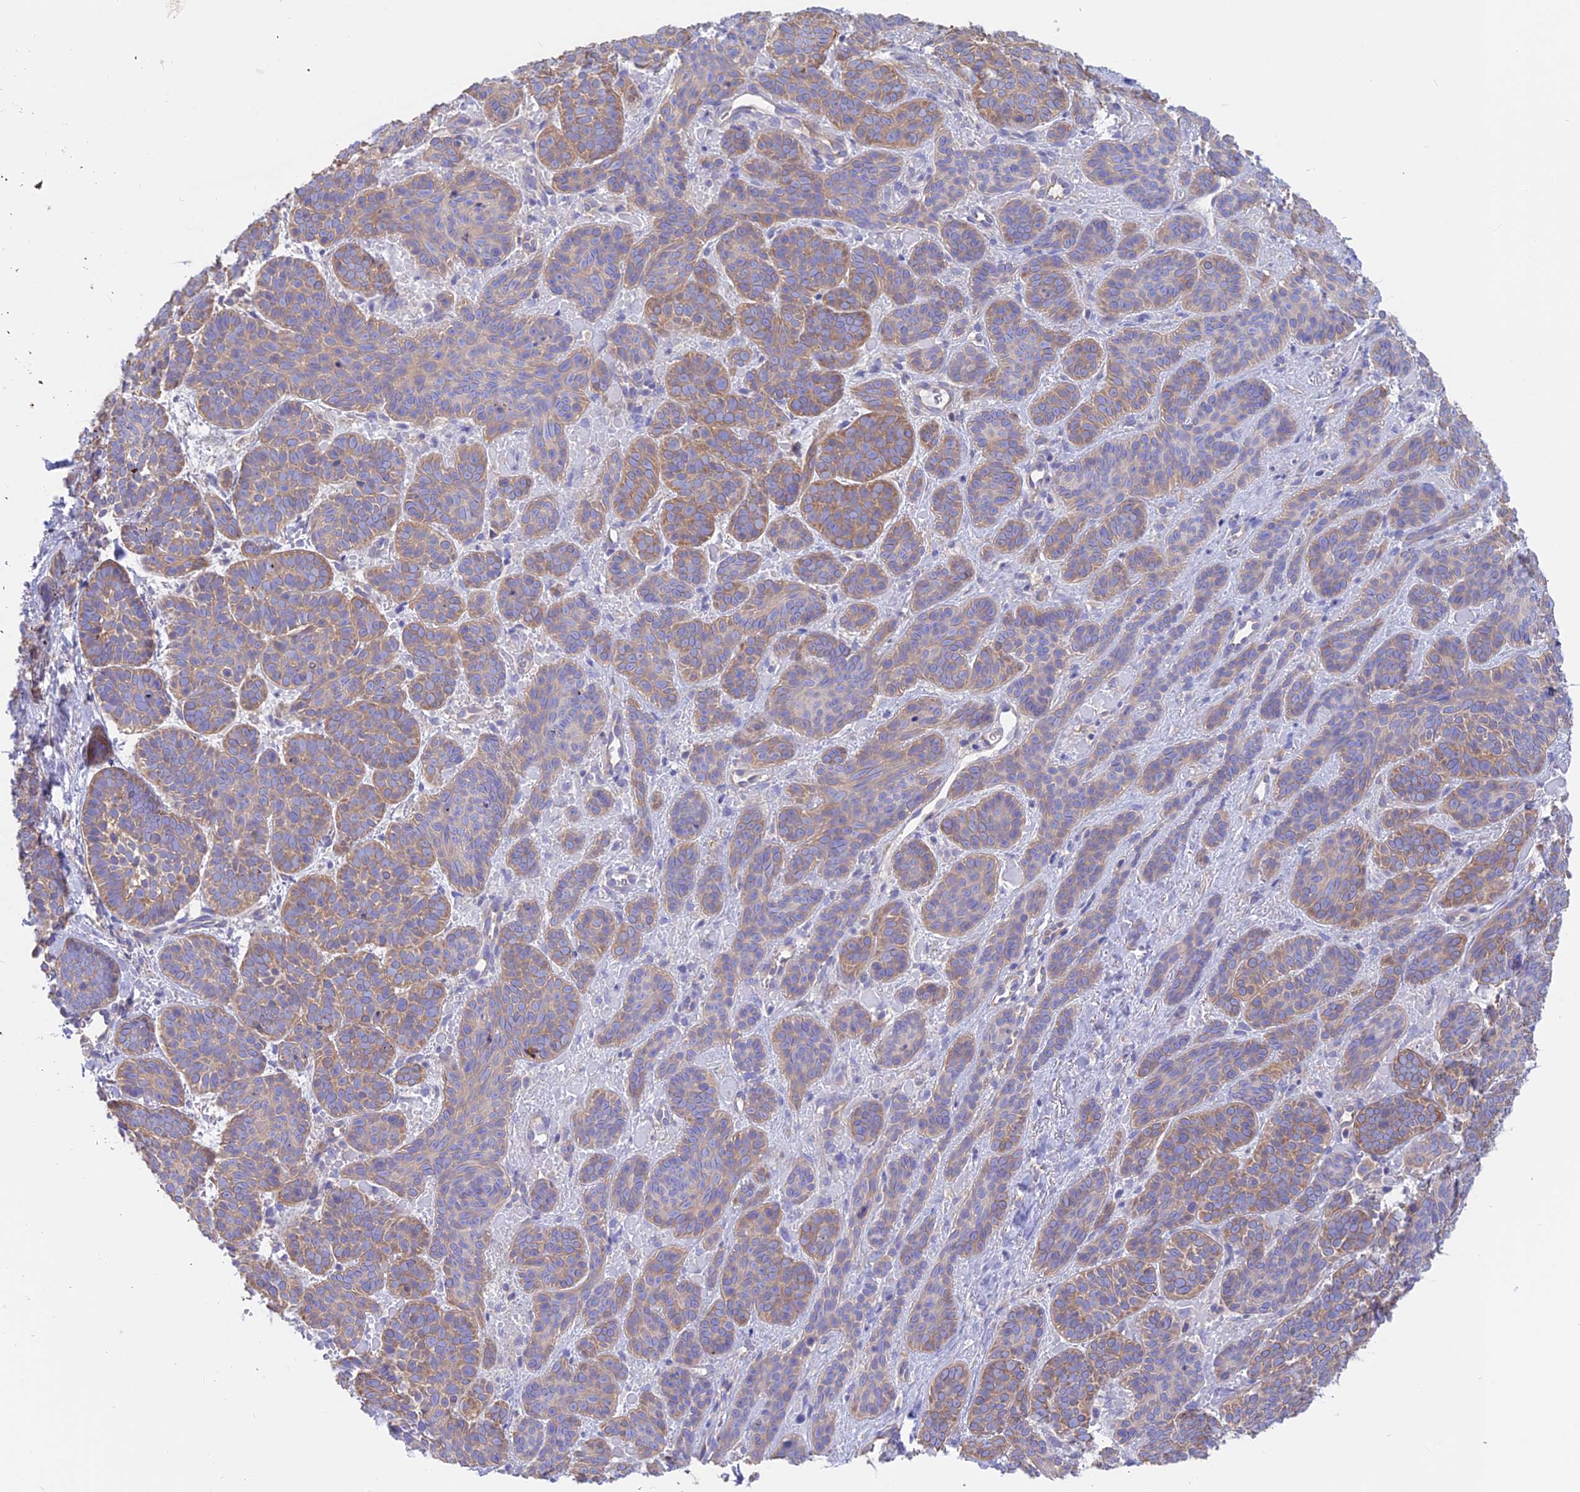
{"staining": {"intensity": "moderate", "quantity": "25%-75%", "location": "cytoplasmic/membranous"}, "tissue": "skin cancer", "cell_type": "Tumor cells", "image_type": "cancer", "snomed": [{"axis": "morphology", "description": "Basal cell carcinoma"}, {"axis": "topography", "description": "Skin"}], "caption": "An immunohistochemistry (IHC) image of tumor tissue is shown. Protein staining in brown highlights moderate cytoplasmic/membranous positivity in basal cell carcinoma (skin) within tumor cells.", "gene": "LZTFL1", "patient": {"sex": "male", "age": 85}}